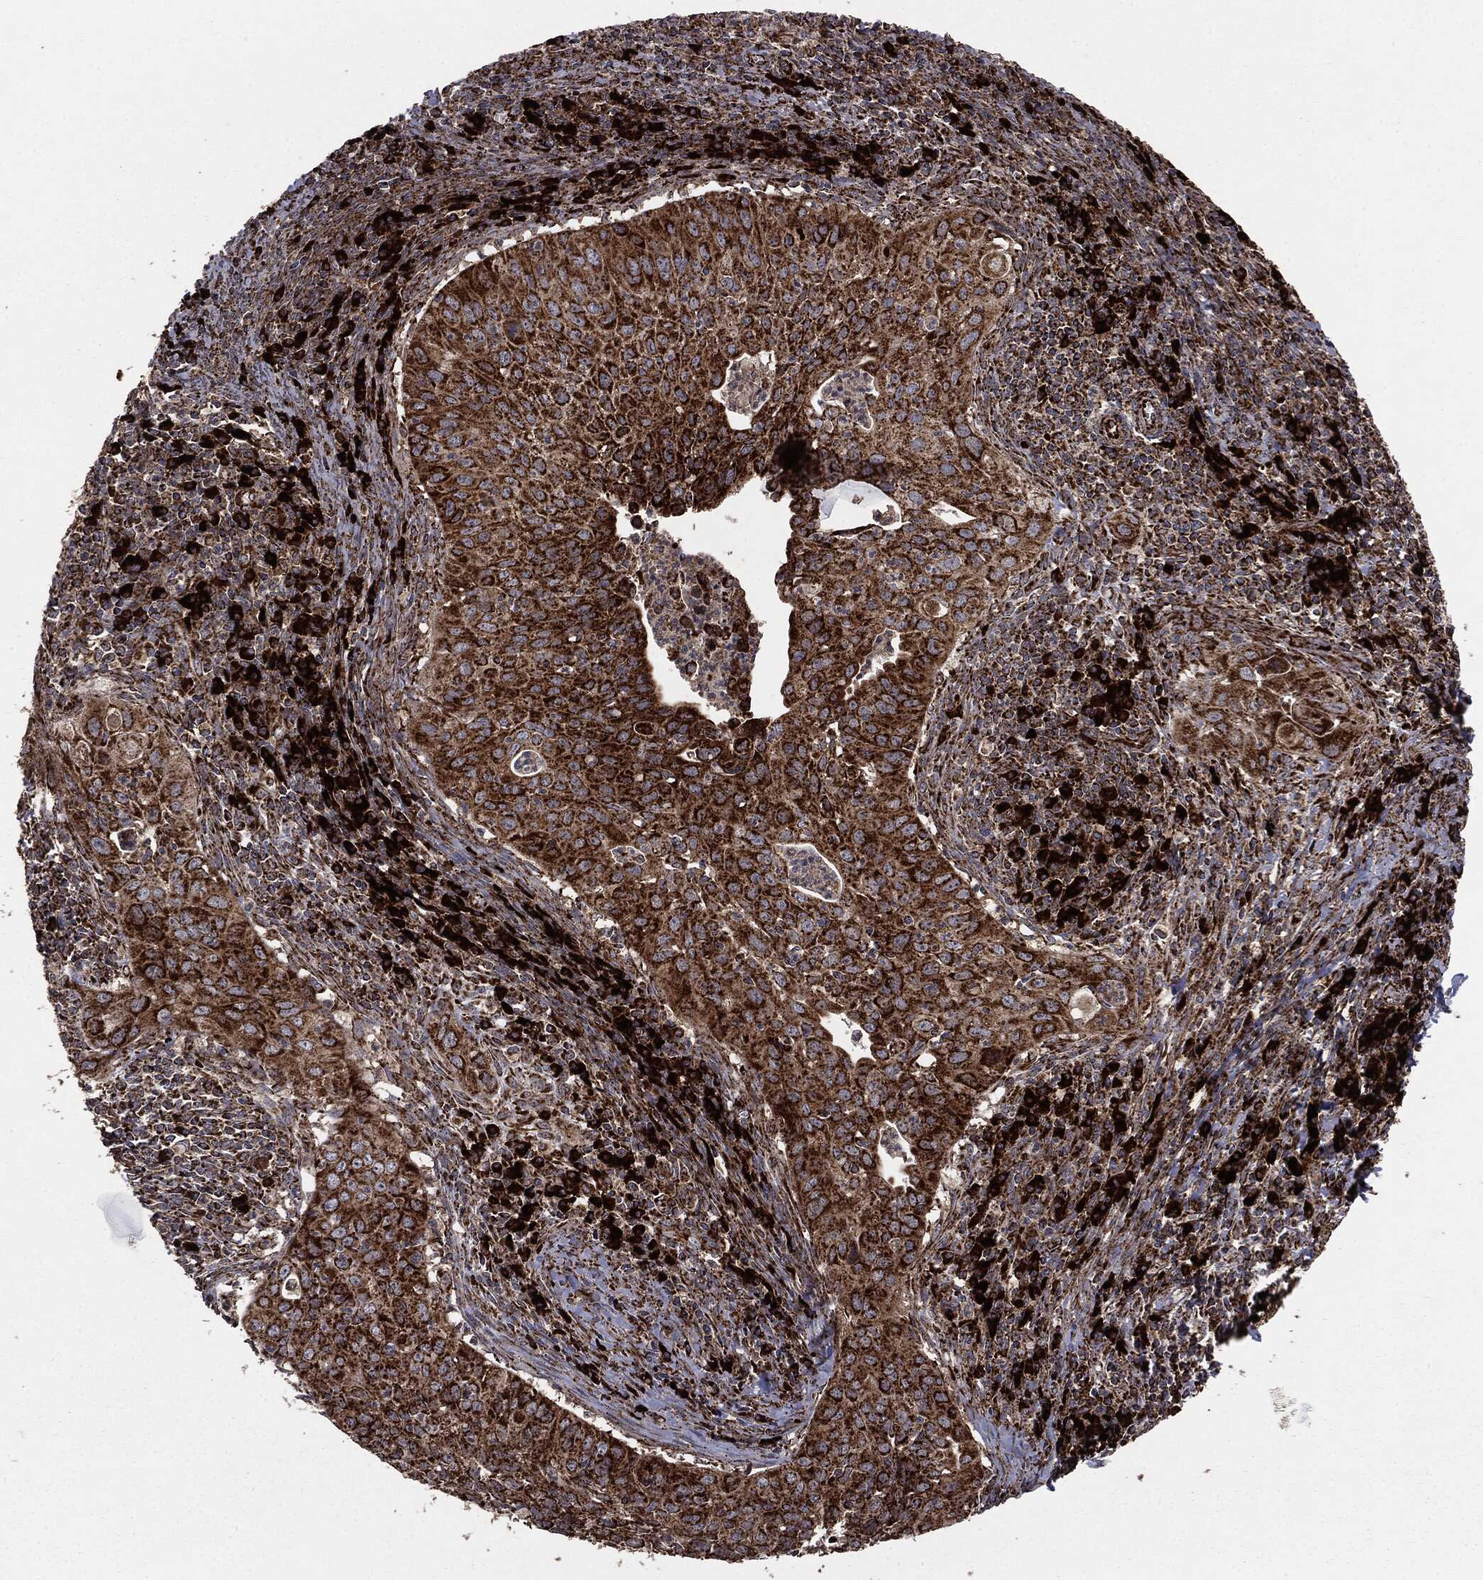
{"staining": {"intensity": "strong", "quantity": ">75%", "location": "cytoplasmic/membranous"}, "tissue": "cervical cancer", "cell_type": "Tumor cells", "image_type": "cancer", "snomed": [{"axis": "morphology", "description": "Squamous cell carcinoma, NOS"}, {"axis": "topography", "description": "Cervix"}], "caption": "Human squamous cell carcinoma (cervical) stained for a protein (brown) exhibits strong cytoplasmic/membranous positive expression in approximately >75% of tumor cells.", "gene": "MAP2K1", "patient": {"sex": "female", "age": 26}}